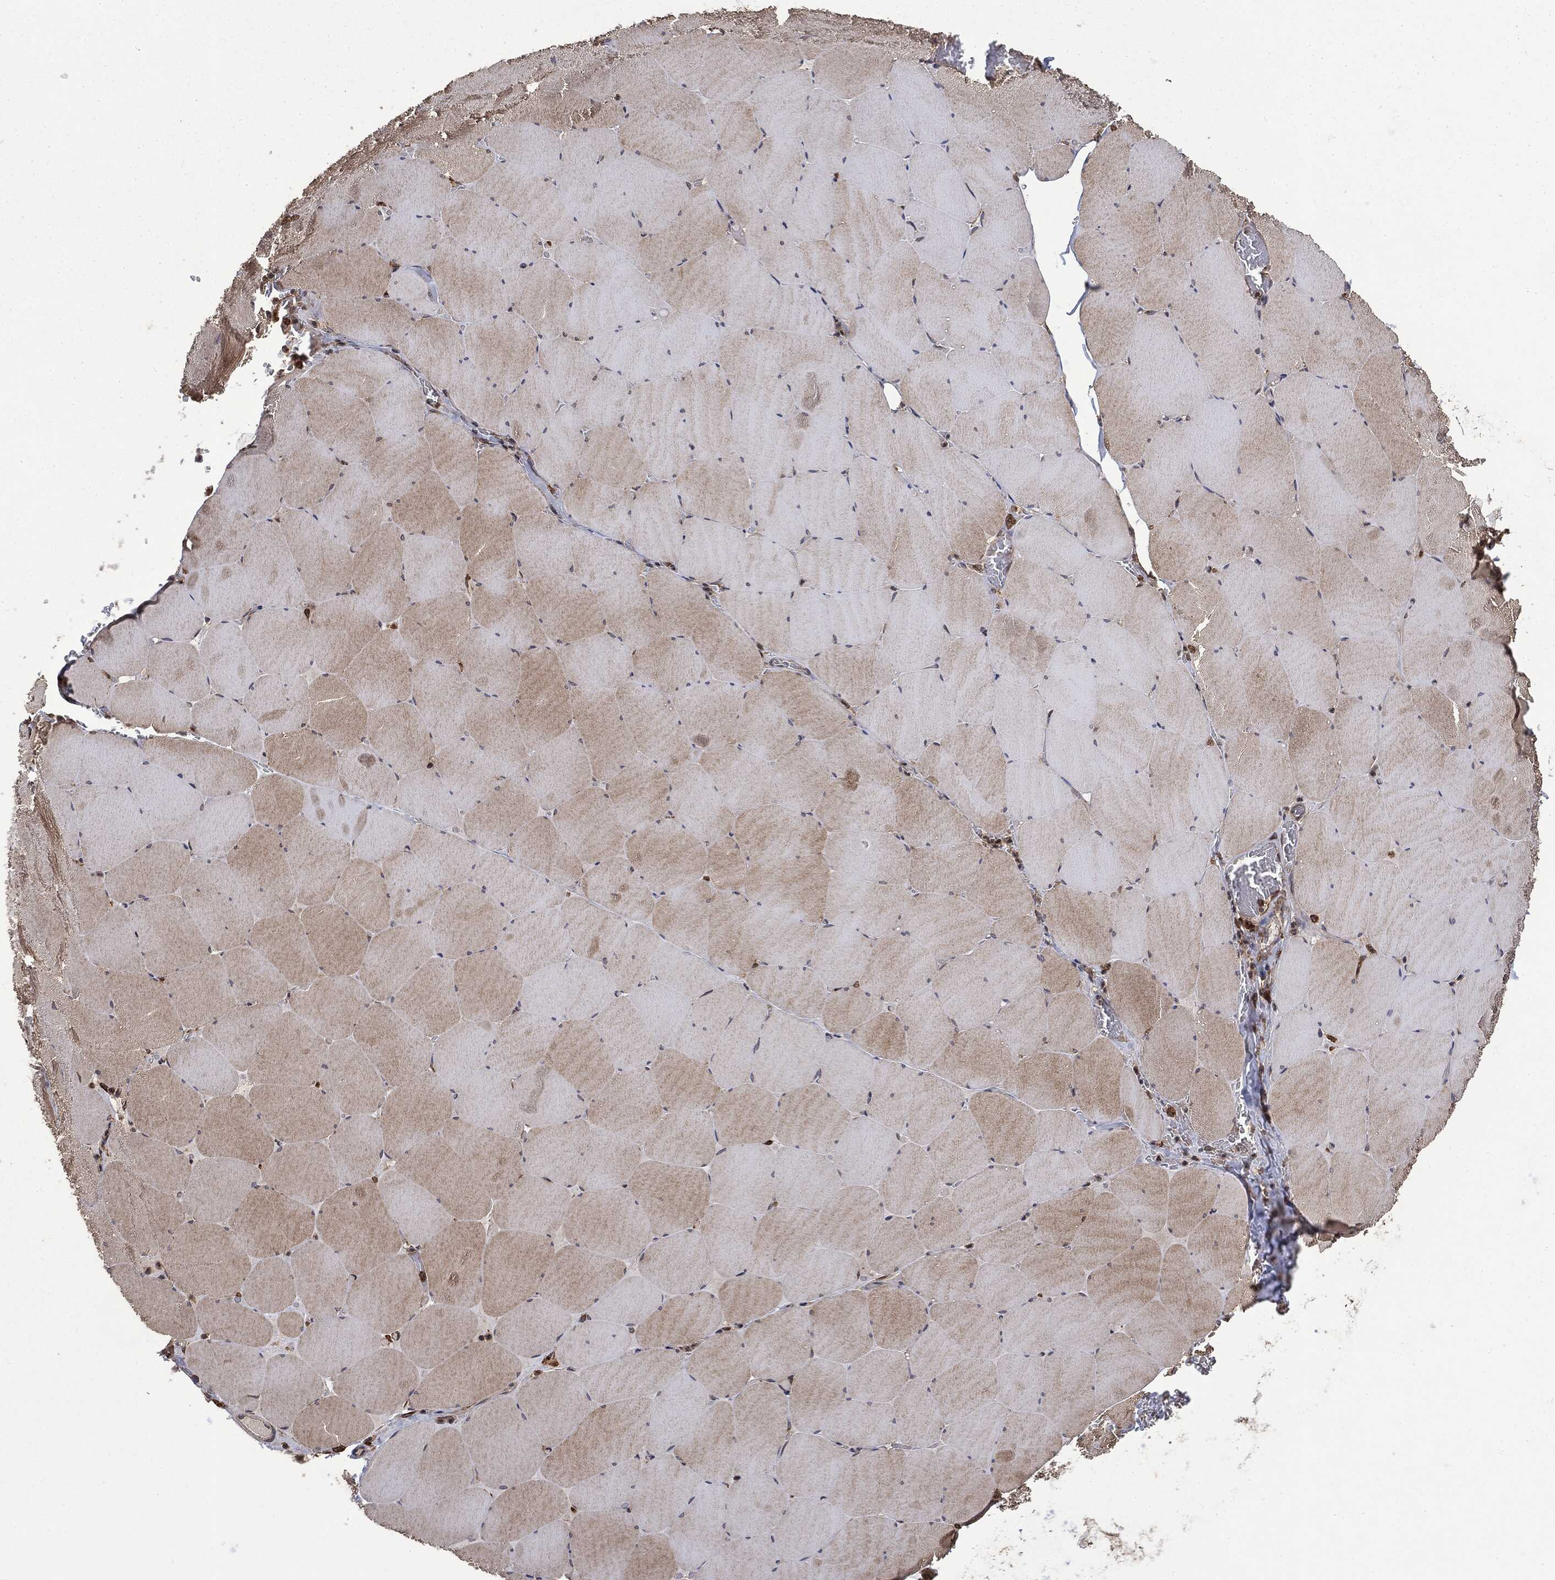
{"staining": {"intensity": "weak", "quantity": "25%-75%", "location": "cytoplasmic/membranous"}, "tissue": "skeletal muscle", "cell_type": "Myocytes", "image_type": "normal", "snomed": [{"axis": "morphology", "description": "Normal tissue, NOS"}, {"axis": "morphology", "description": "Malignant melanoma, Metastatic site"}, {"axis": "topography", "description": "Skeletal muscle"}], "caption": "Protein staining of unremarkable skeletal muscle demonstrates weak cytoplasmic/membranous expression in about 25%-75% of myocytes. The staining was performed using DAB (3,3'-diaminobenzidine) to visualize the protein expression in brown, while the nuclei were stained in blue with hematoxylin (Magnification: 20x).", "gene": "SNX5", "patient": {"sex": "male", "age": 50}}